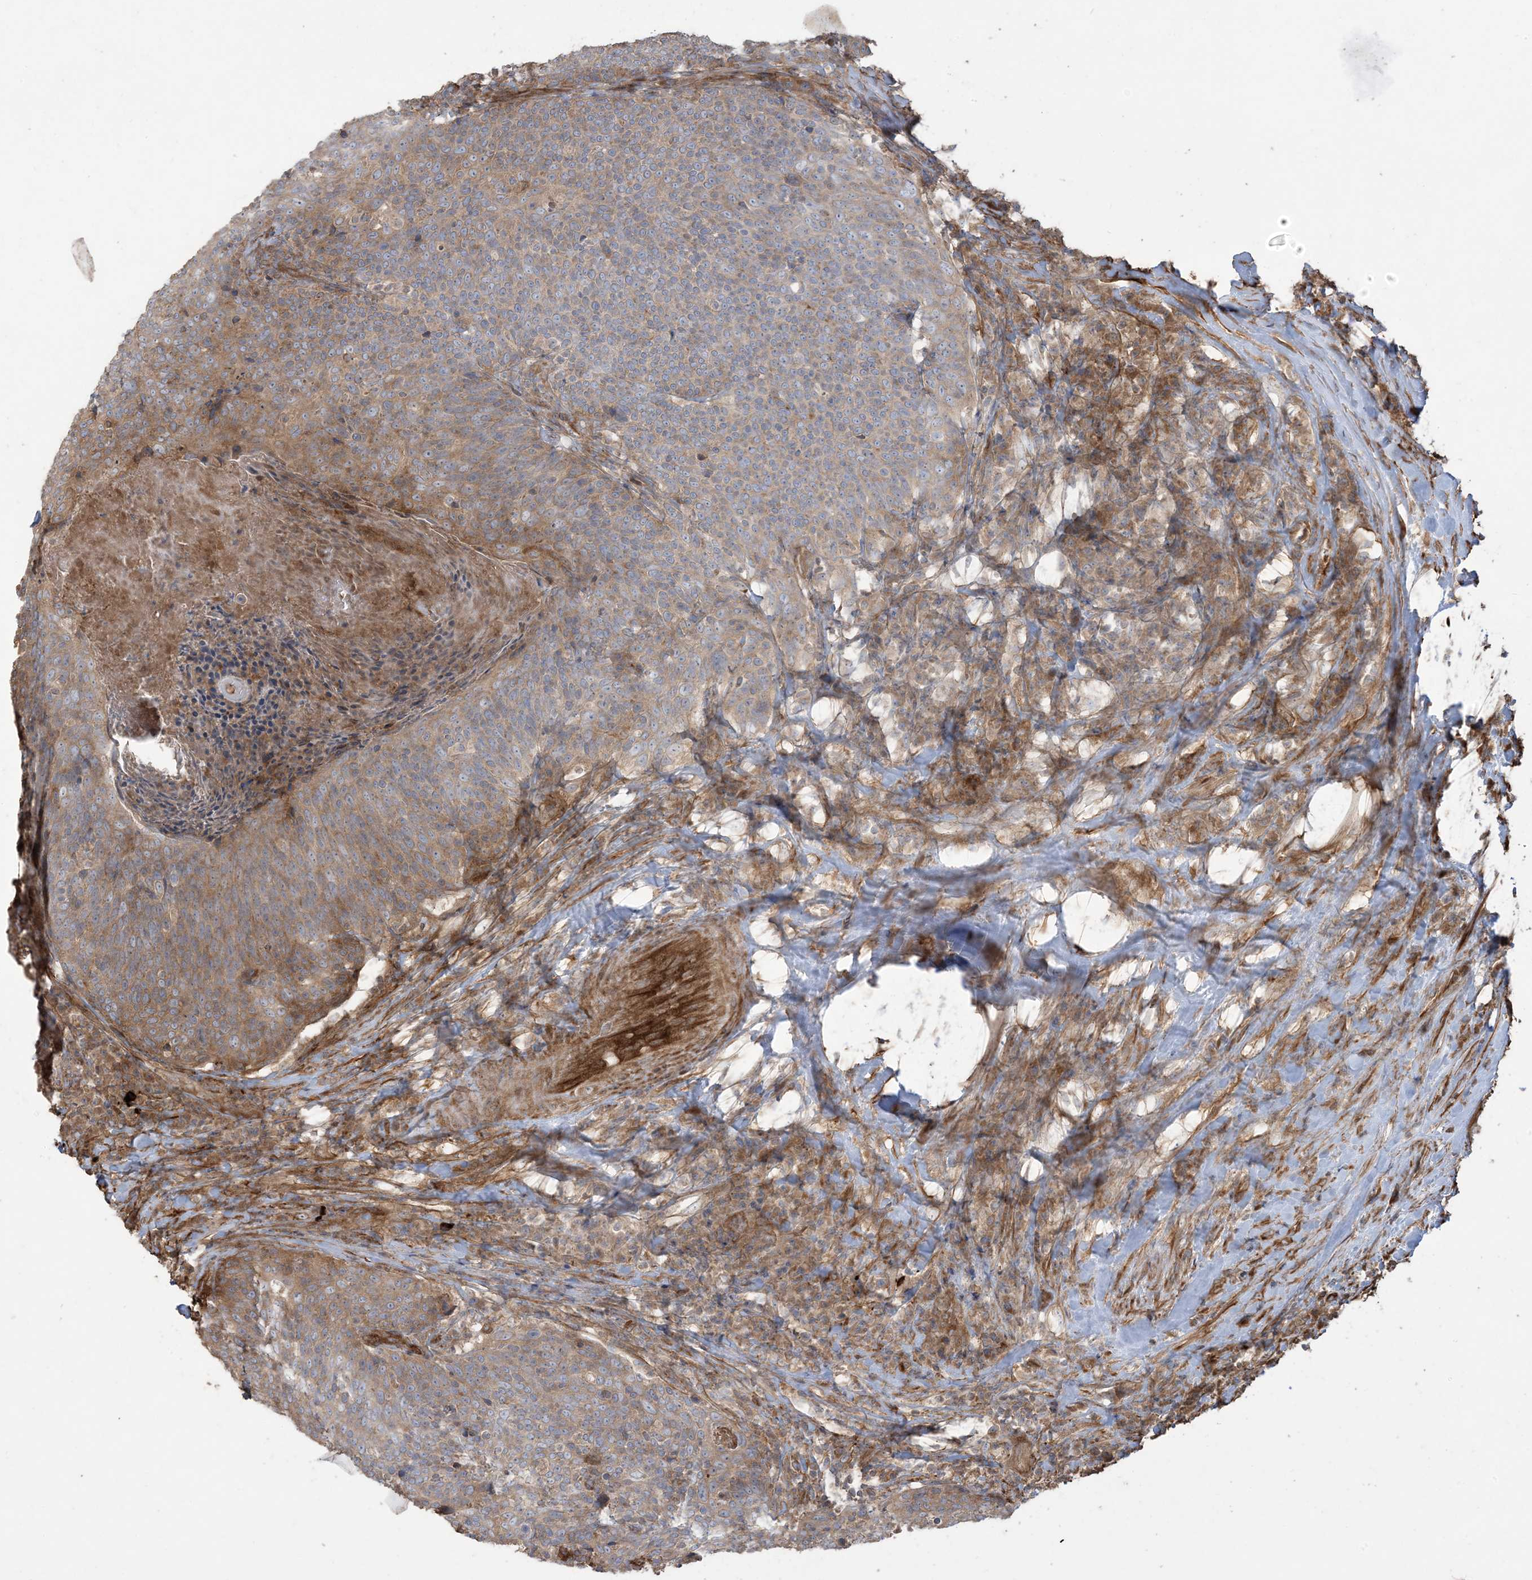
{"staining": {"intensity": "moderate", "quantity": ">75%", "location": "cytoplasmic/membranous"}, "tissue": "head and neck cancer", "cell_type": "Tumor cells", "image_type": "cancer", "snomed": [{"axis": "morphology", "description": "Squamous cell carcinoma, NOS"}, {"axis": "morphology", "description": "Squamous cell carcinoma, metastatic, NOS"}, {"axis": "topography", "description": "Lymph node"}, {"axis": "topography", "description": "Head-Neck"}], "caption": "A brown stain labels moderate cytoplasmic/membranous positivity of a protein in squamous cell carcinoma (head and neck) tumor cells.", "gene": "KLHL18", "patient": {"sex": "male", "age": 62}}